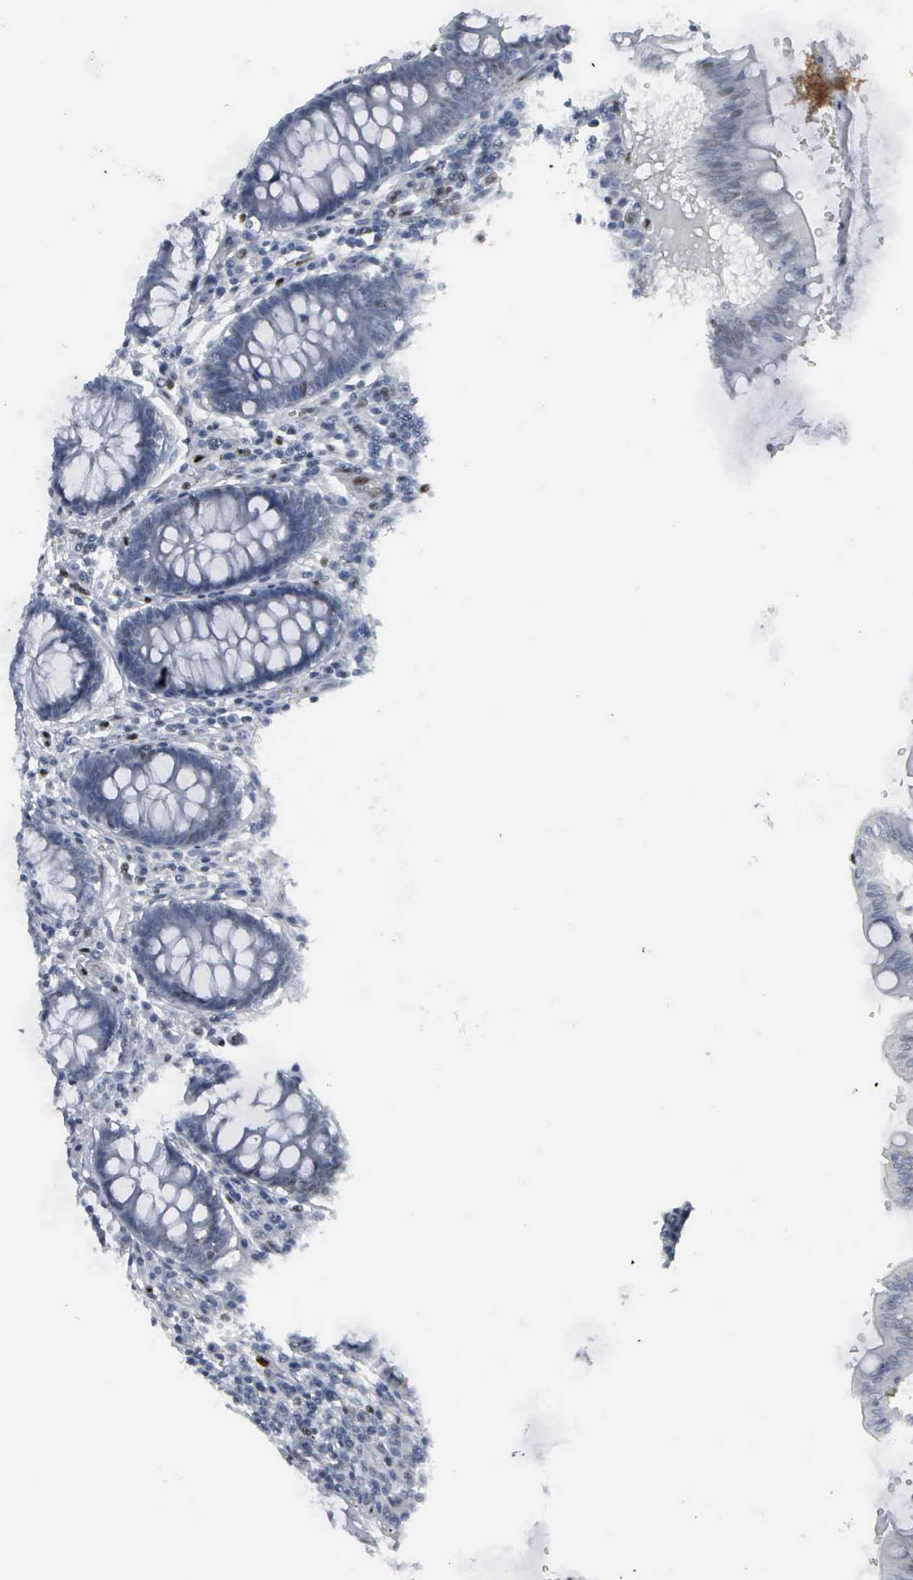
{"staining": {"intensity": "negative", "quantity": "none", "location": "none"}, "tissue": "colon", "cell_type": "Endothelial cells", "image_type": "normal", "snomed": [{"axis": "morphology", "description": "Normal tissue, NOS"}, {"axis": "topography", "description": "Colon"}], "caption": "This is a histopathology image of immunohistochemistry (IHC) staining of benign colon, which shows no staining in endothelial cells.", "gene": "CCND3", "patient": {"sex": "male", "age": 62}}